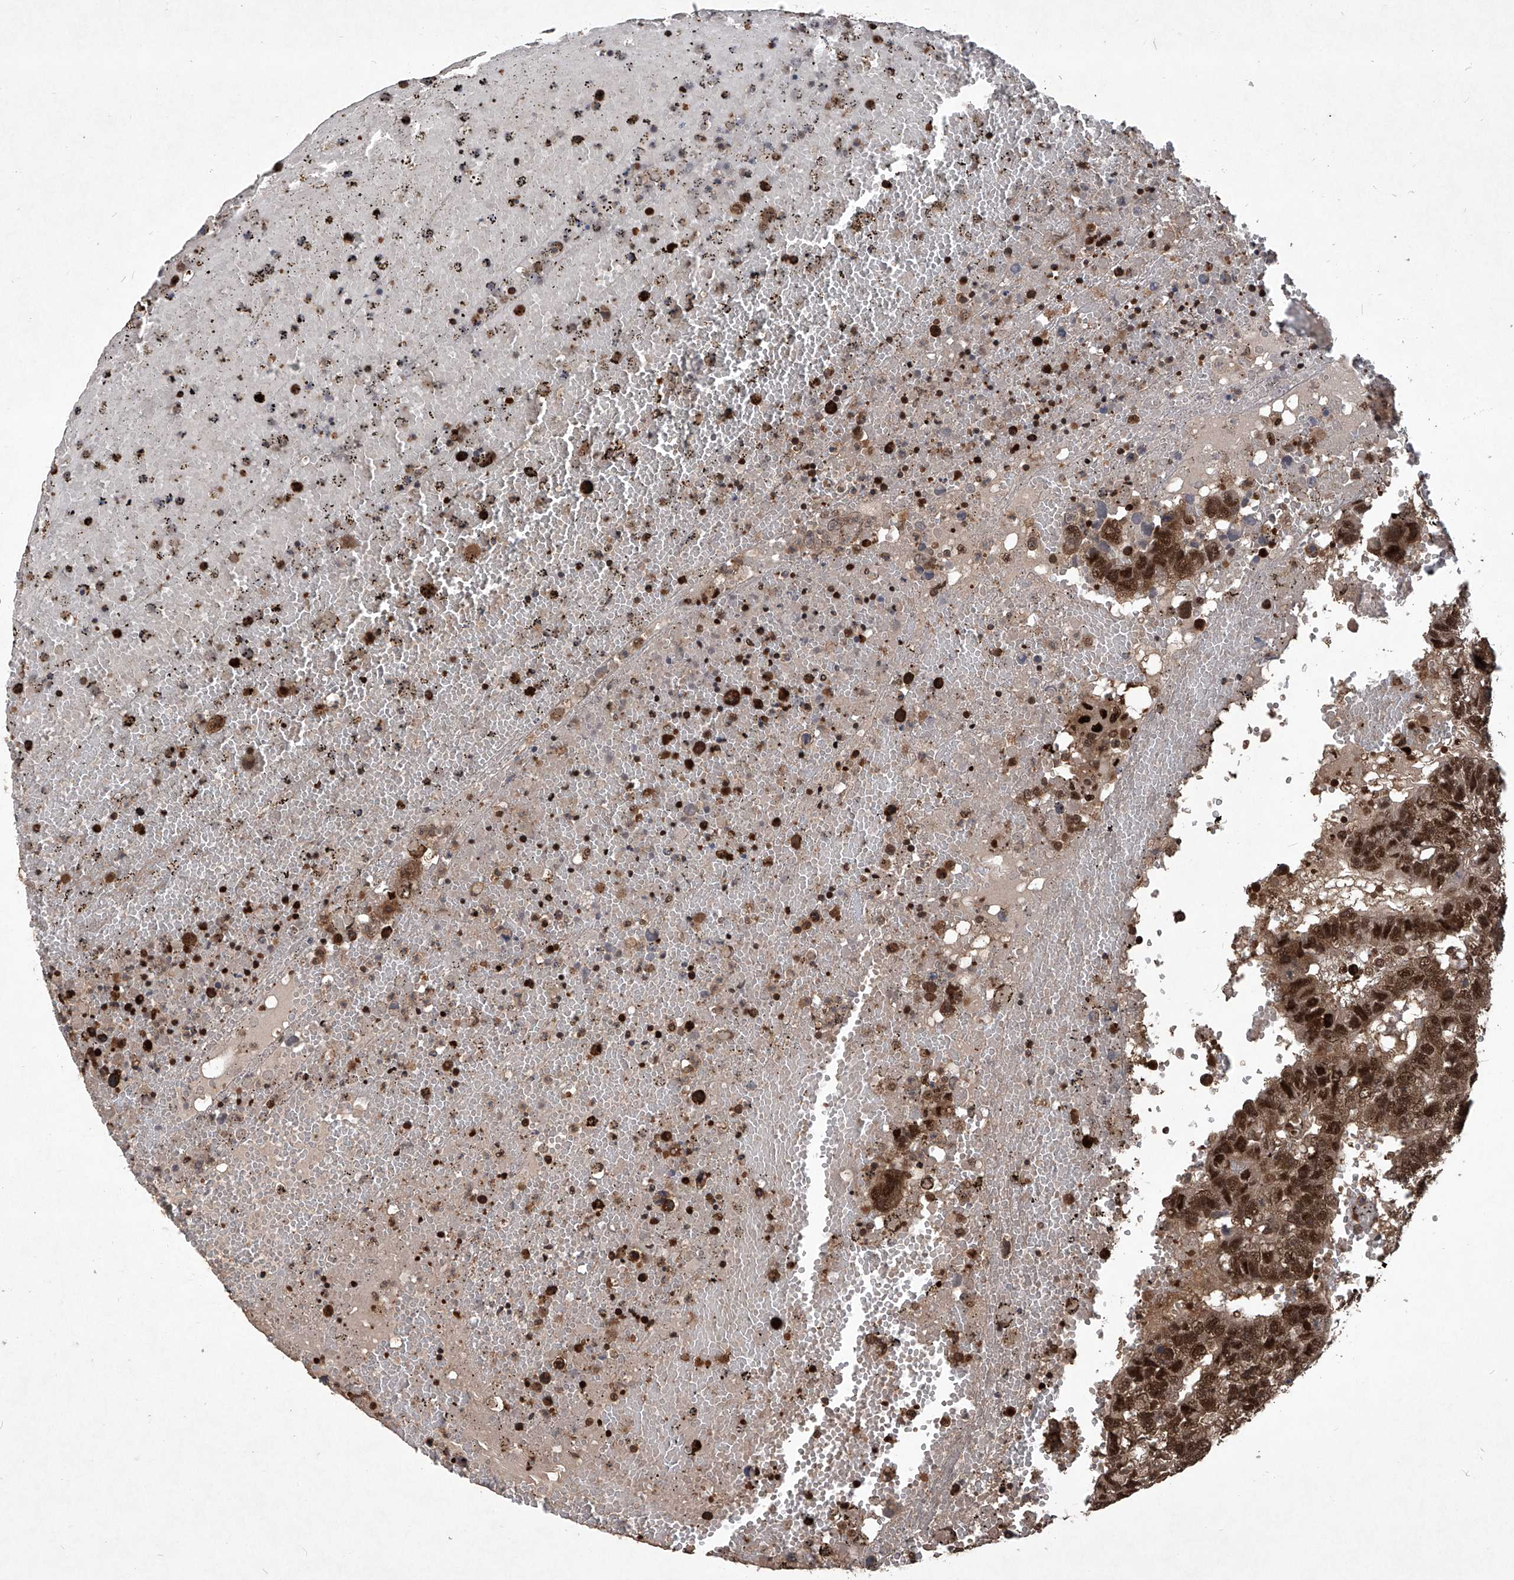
{"staining": {"intensity": "strong", "quantity": ">75%", "location": "cytoplasmic/membranous,nuclear"}, "tissue": "testis cancer", "cell_type": "Tumor cells", "image_type": "cancer", "snomed": [{"axis": "morphology", "description": "Carcinoma, Embryonal, NOS"}, {"axis": "topography", "description": "Testis"}], "caption": "Immunohistochemical staining of testis cancer displays high levels of strong cytoplasmic/membranous and nuclear positivity in about >75% of tumor cells. (DAB IHC, brown staining for protein, blue staining for nuclei).", "gene": "PSMB1", "patient": {"sex": "male", "age": 25}}